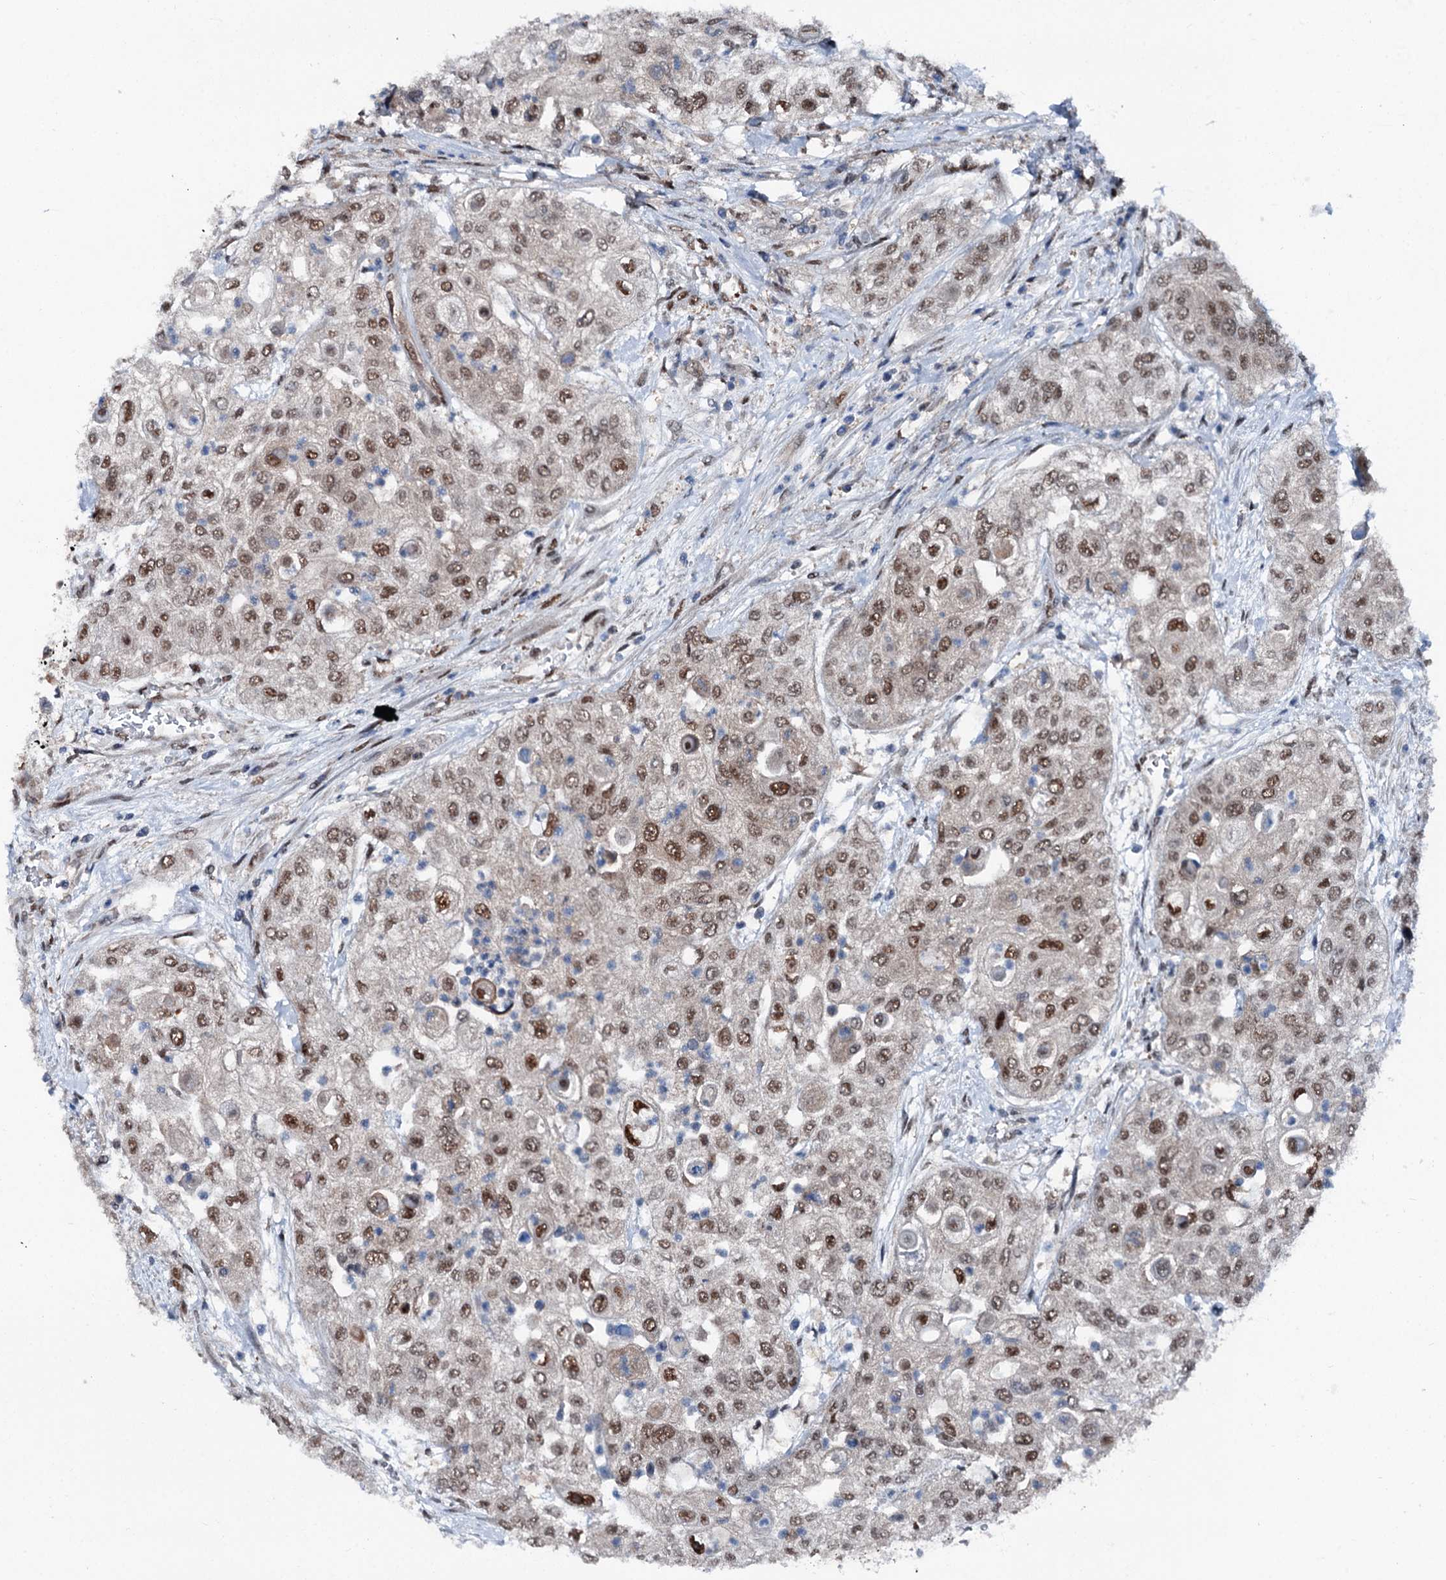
{"staining": {"intensity": "moderate", "quantity": ">75%", "location": "nuclear"}, "tissue": "urothelial cancer", "cell_type": "Tumor cells", "image_type": "cancer", "snomed": [{"axis": "morphology", "description": "Urothelial carcinoma, High grade"}, {"axis": "topography", "description": "Urinary bladder"}], "caption": "Tumor cells show moderate nuclear expression in approximately >75% of cells in urothelial cancer.", "gene": "PSMD13", "patient": {"sex": "female", "age": 79}}